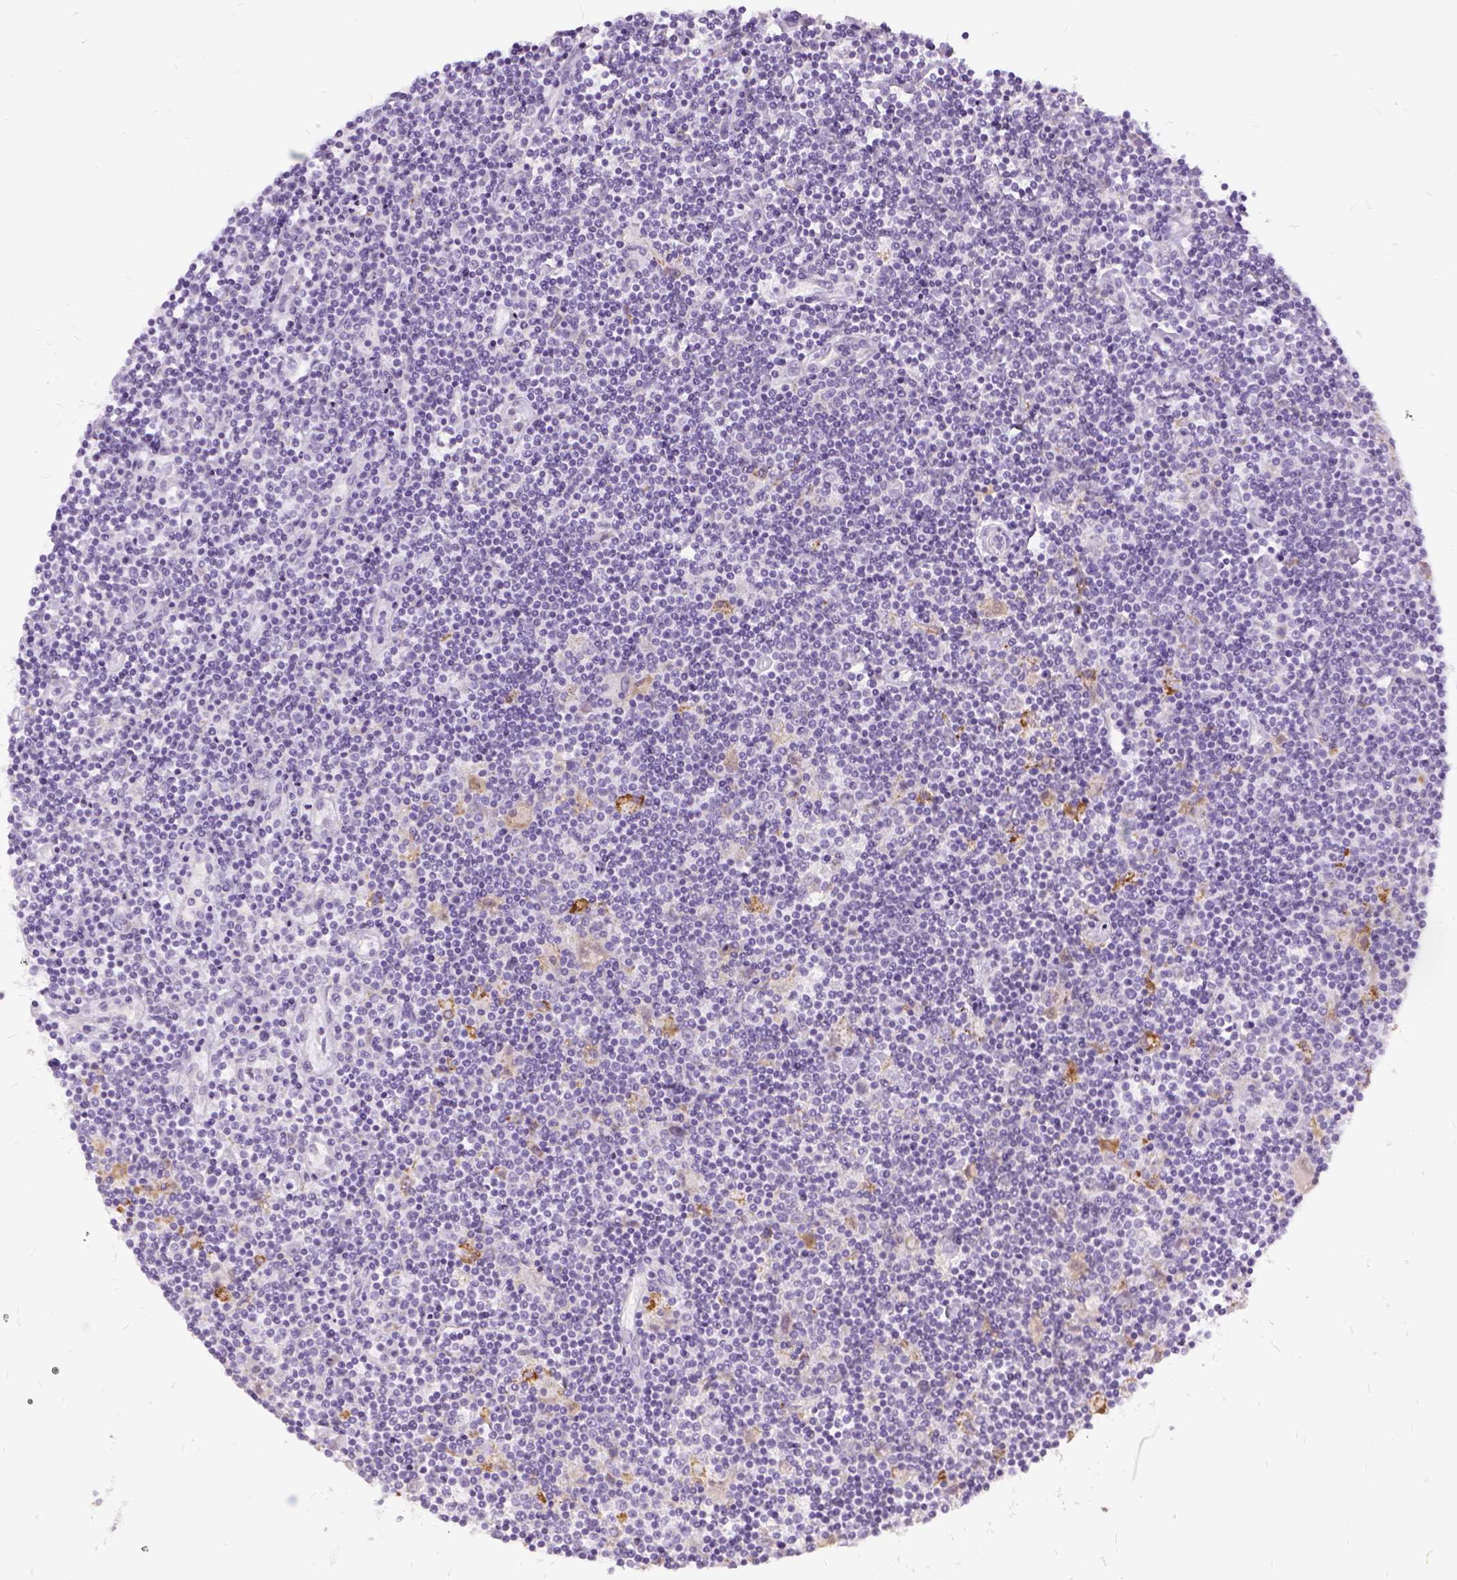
{"staining": {"intensity": "negative", "quantity": "none", "location": "none"}, "tissue": "lymphoma", "cell_type": "Tumor cells", "image_type": "cancer", "snomed": [{"axis": "morphology", "description": "Hodgkin's disease, NOS"}, {"axis": "topography", "description": "Lymph node"}], "caption": "A high-resolution histopathology image shows IHC staining of Hodgkin's disease, which reveals no significant positivity in tumor cells.", "gene": "FDX1", "patient": {"sex": "male", "age": 40}}